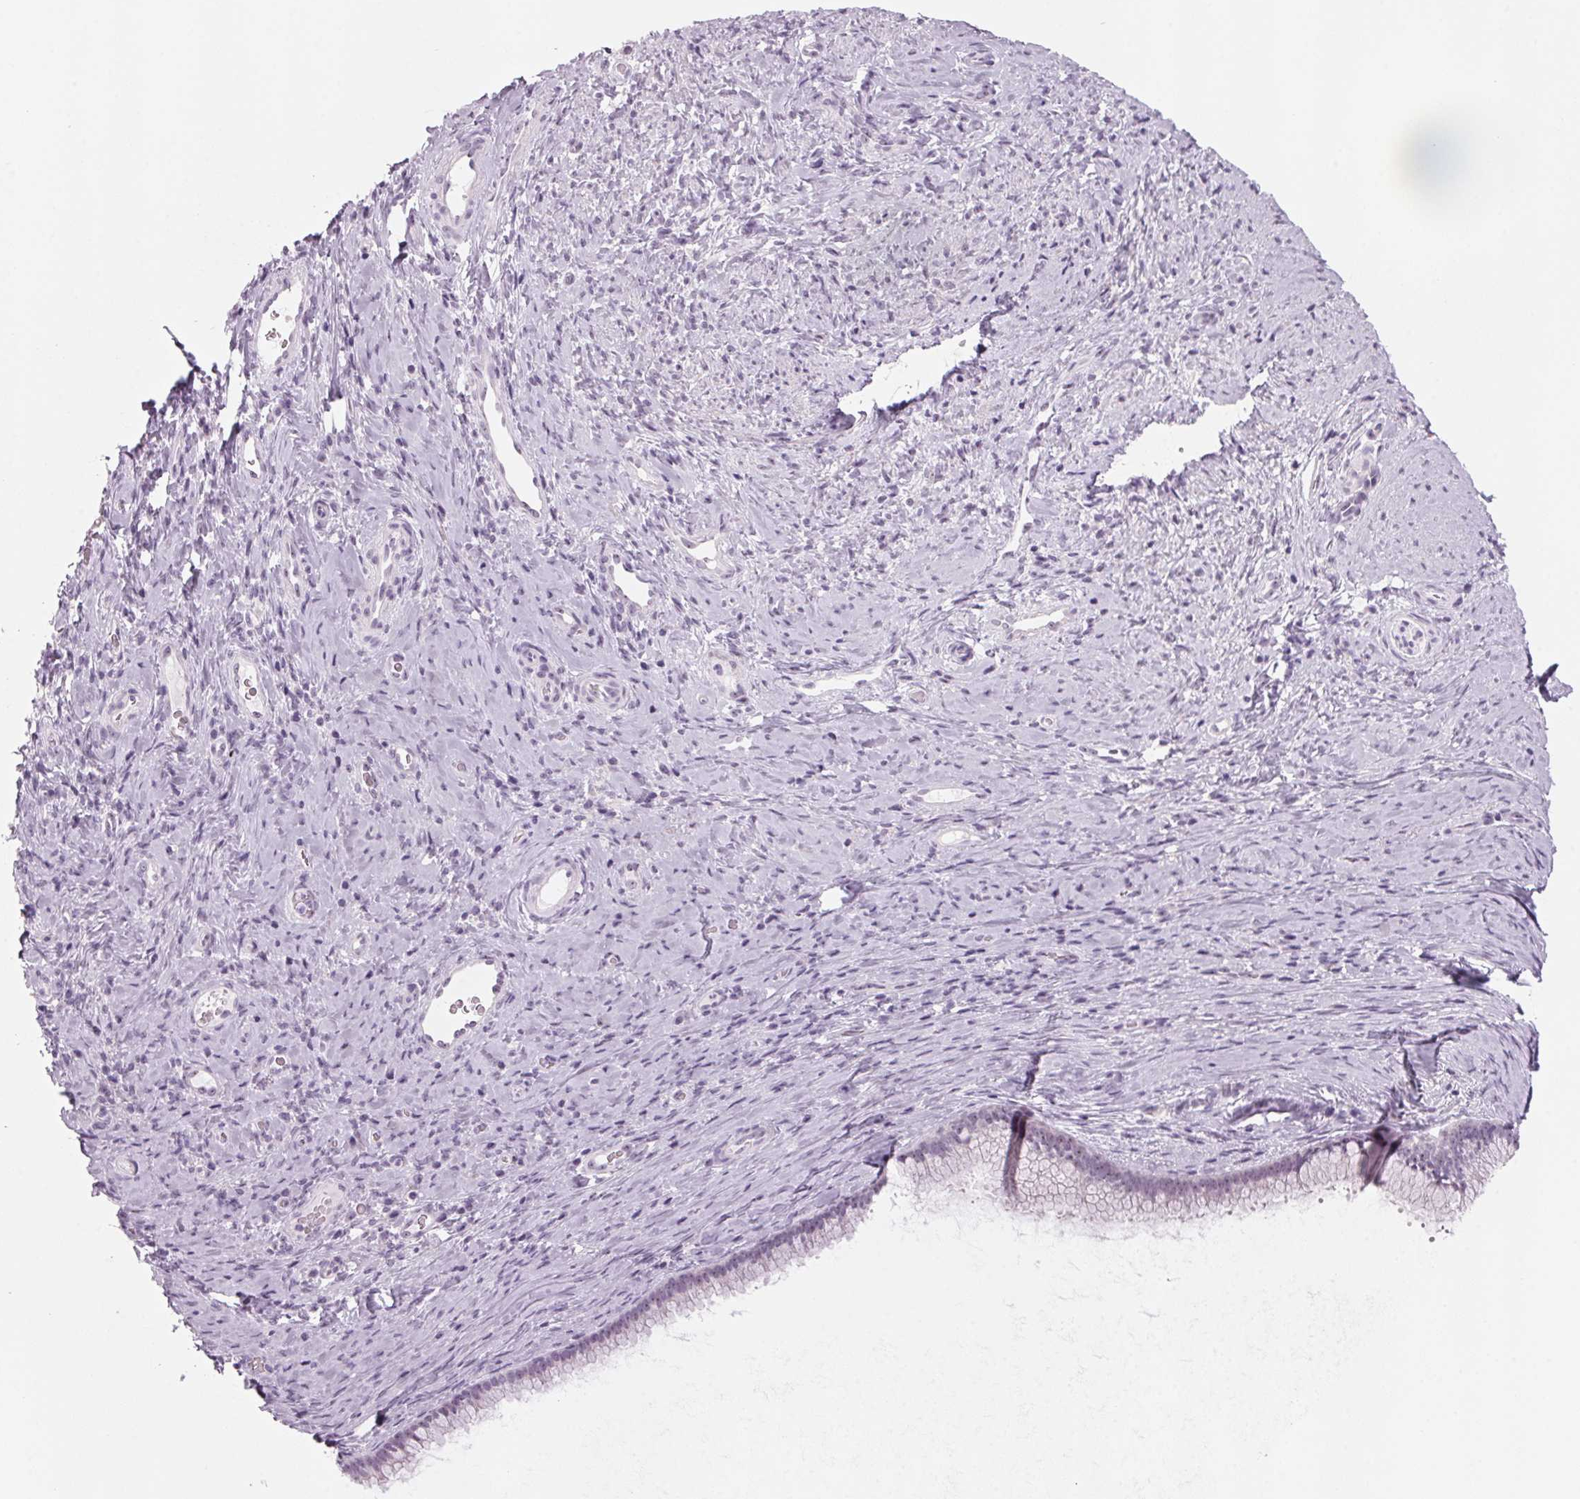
{"staining": {"intensity": "negative", "quantity": "none", "location": "none"}, "tissue": "cervical cancer", "cell_type": "Tumor cells", "image_type": "cancer", "snomed": [{"axis": "morphology", "description": "Normal tissue, NOS"}, {"axis": "morphology", "description": "Squamous cell carcinoma, NOS"}, {"axis": "topography", "description": "Vagina"}, {"axis": "topography", "description": "Cervix"}], "caption": "Tumor cells show no significant expression in cervical cancer (squamous cell carcinoma). (DAB immunohistochemistry (IHC) visualized using brightfield microscopy, high magnification).", "gene": "DNTTIP2", "patient": {"sex": "female", "age": 45}}